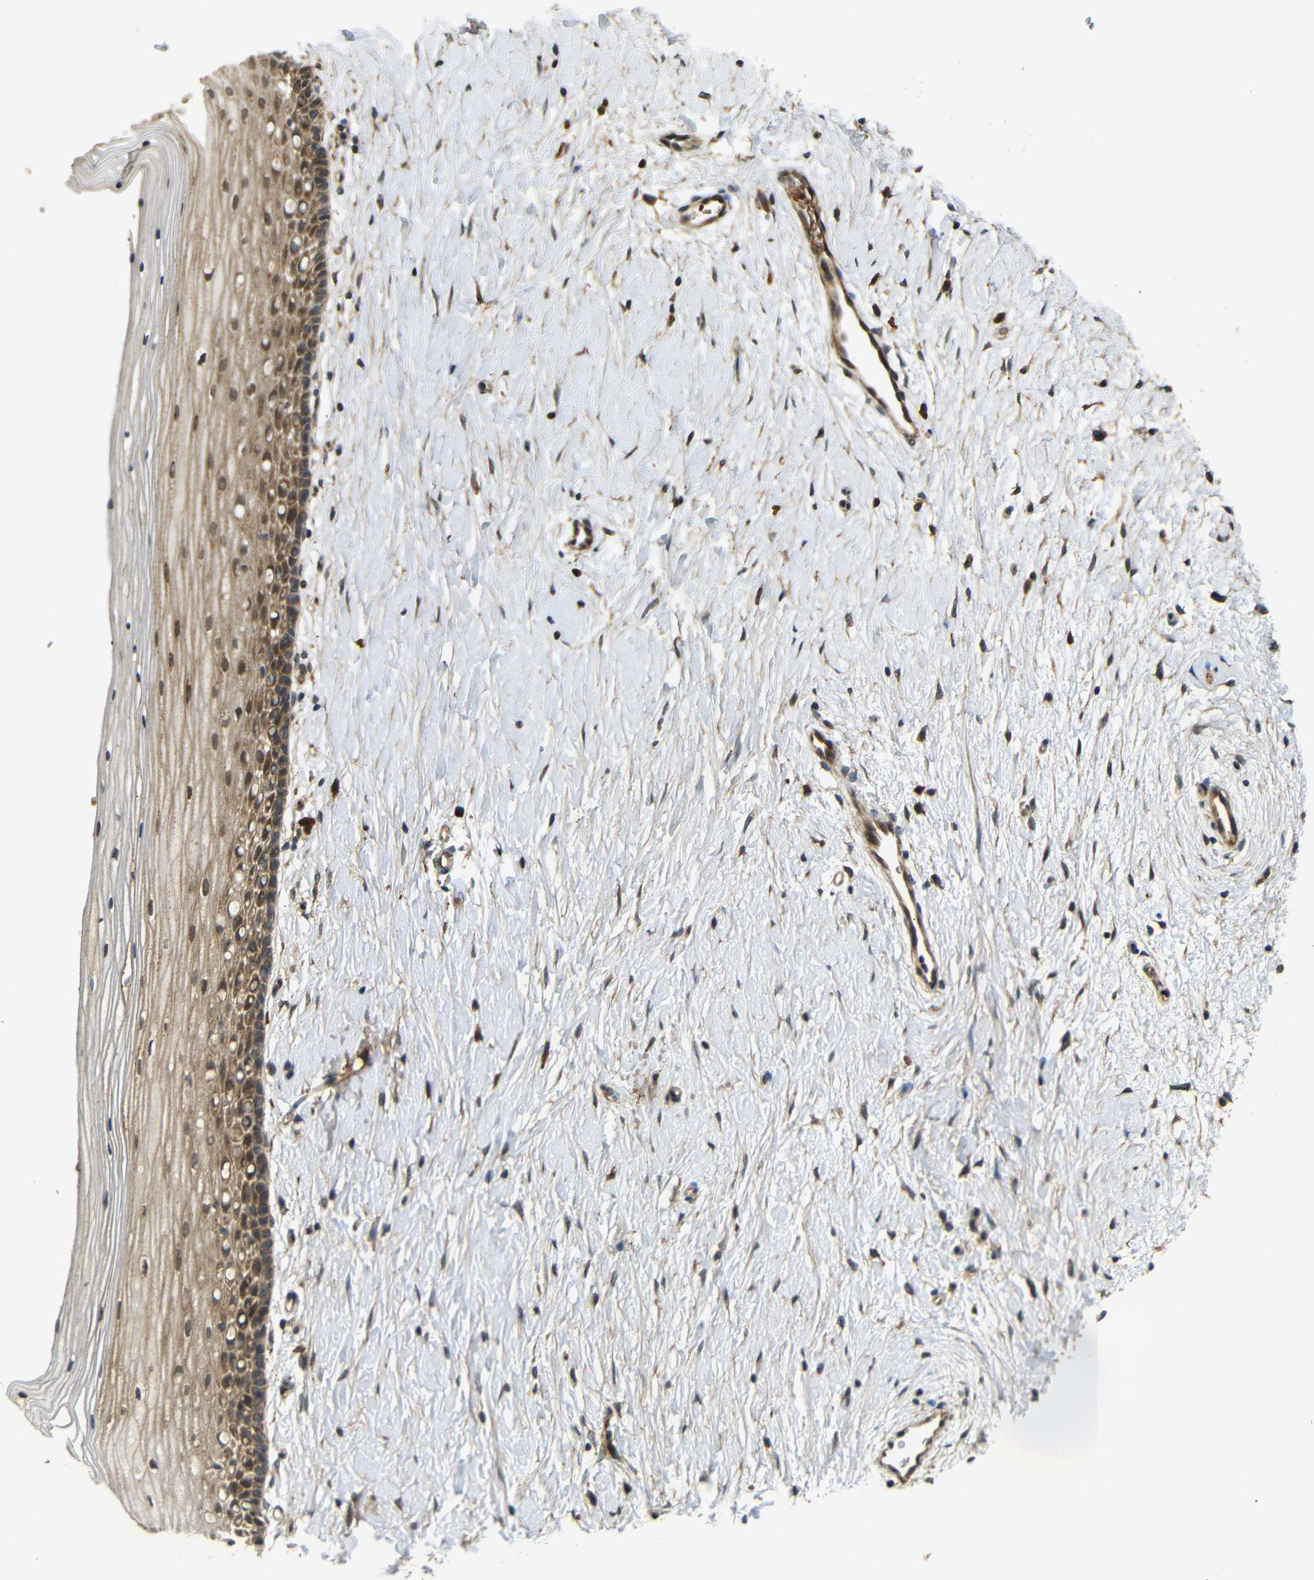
{"staining": {"intensity": "strong", "quantity": ">75%", "location": "cytoplasmic/membranous"}, "tissue": "cervix", "cell_type": "Glandular cells", "image_type": "normal", "snomed": [{"axis": "morphology", "description": "Normal tissue, NOS"}, {"axis": "topography", "description": "Cervix"}], "caption": "DAB (3,3'-diaminobenzidine) immunohistochemical staining of benign cervix reveals strong cytoplasmic/membranous protein staining in about >75% of glandular cells.", "gene": "EPHB2", "patient": {"sex": "female", "age": 39}}